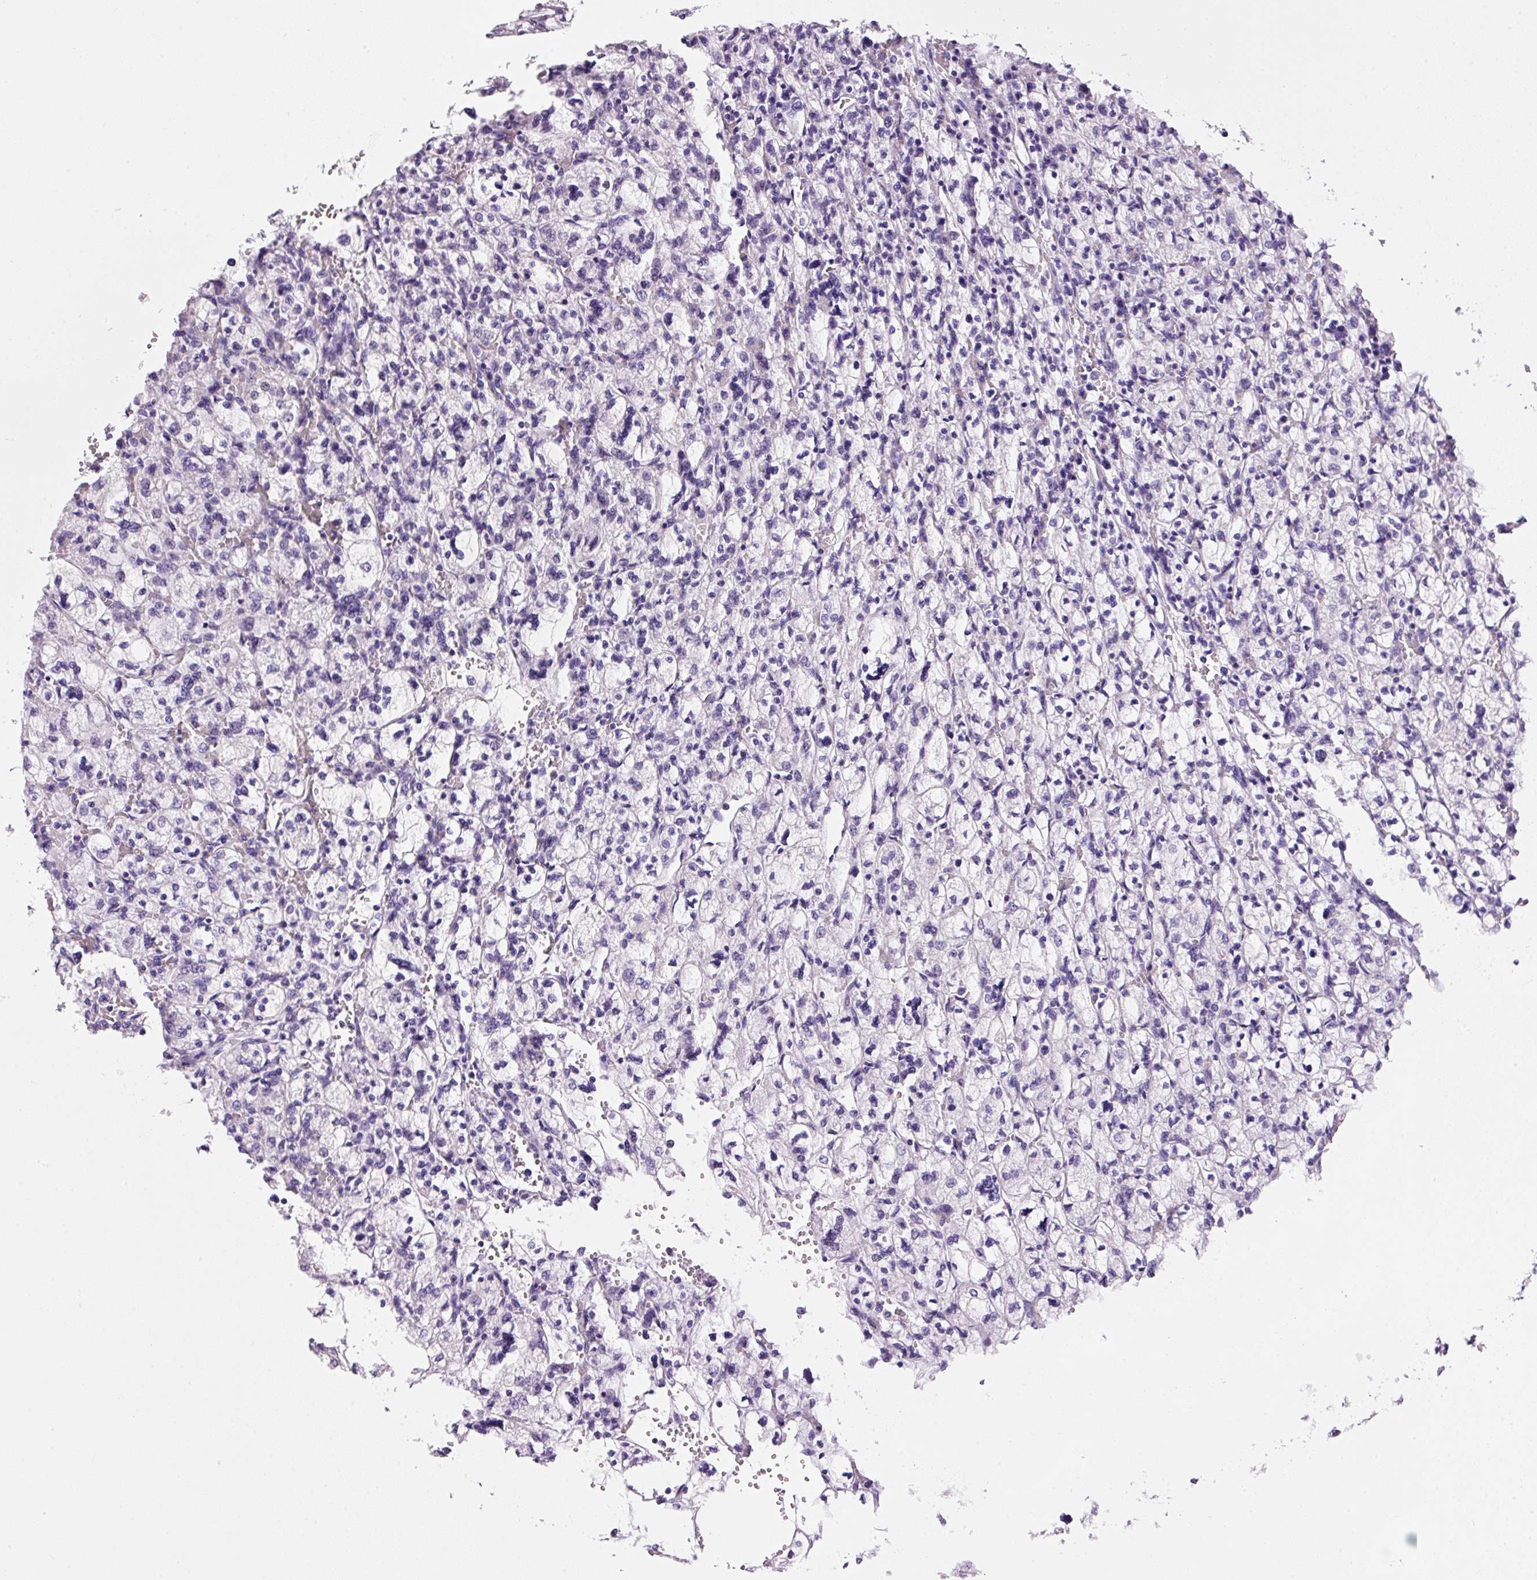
{"staining": {"intensity": "negative", "quantity": "none", "location": "none"}, "tissue": "renal cancer", "cell_type": "Tumor cells", "image_type": "cancer", "snomed": [{"axis": "morphology", "description": "Adenocarcinoma, NOS"}, {"axis": "topography", "description": "Kidney"}], "caption": "Tumor cells show no significant protein positivity in renal cancer.", "gene": "BSND", "patient": {"sex": "female", "age": 83}}